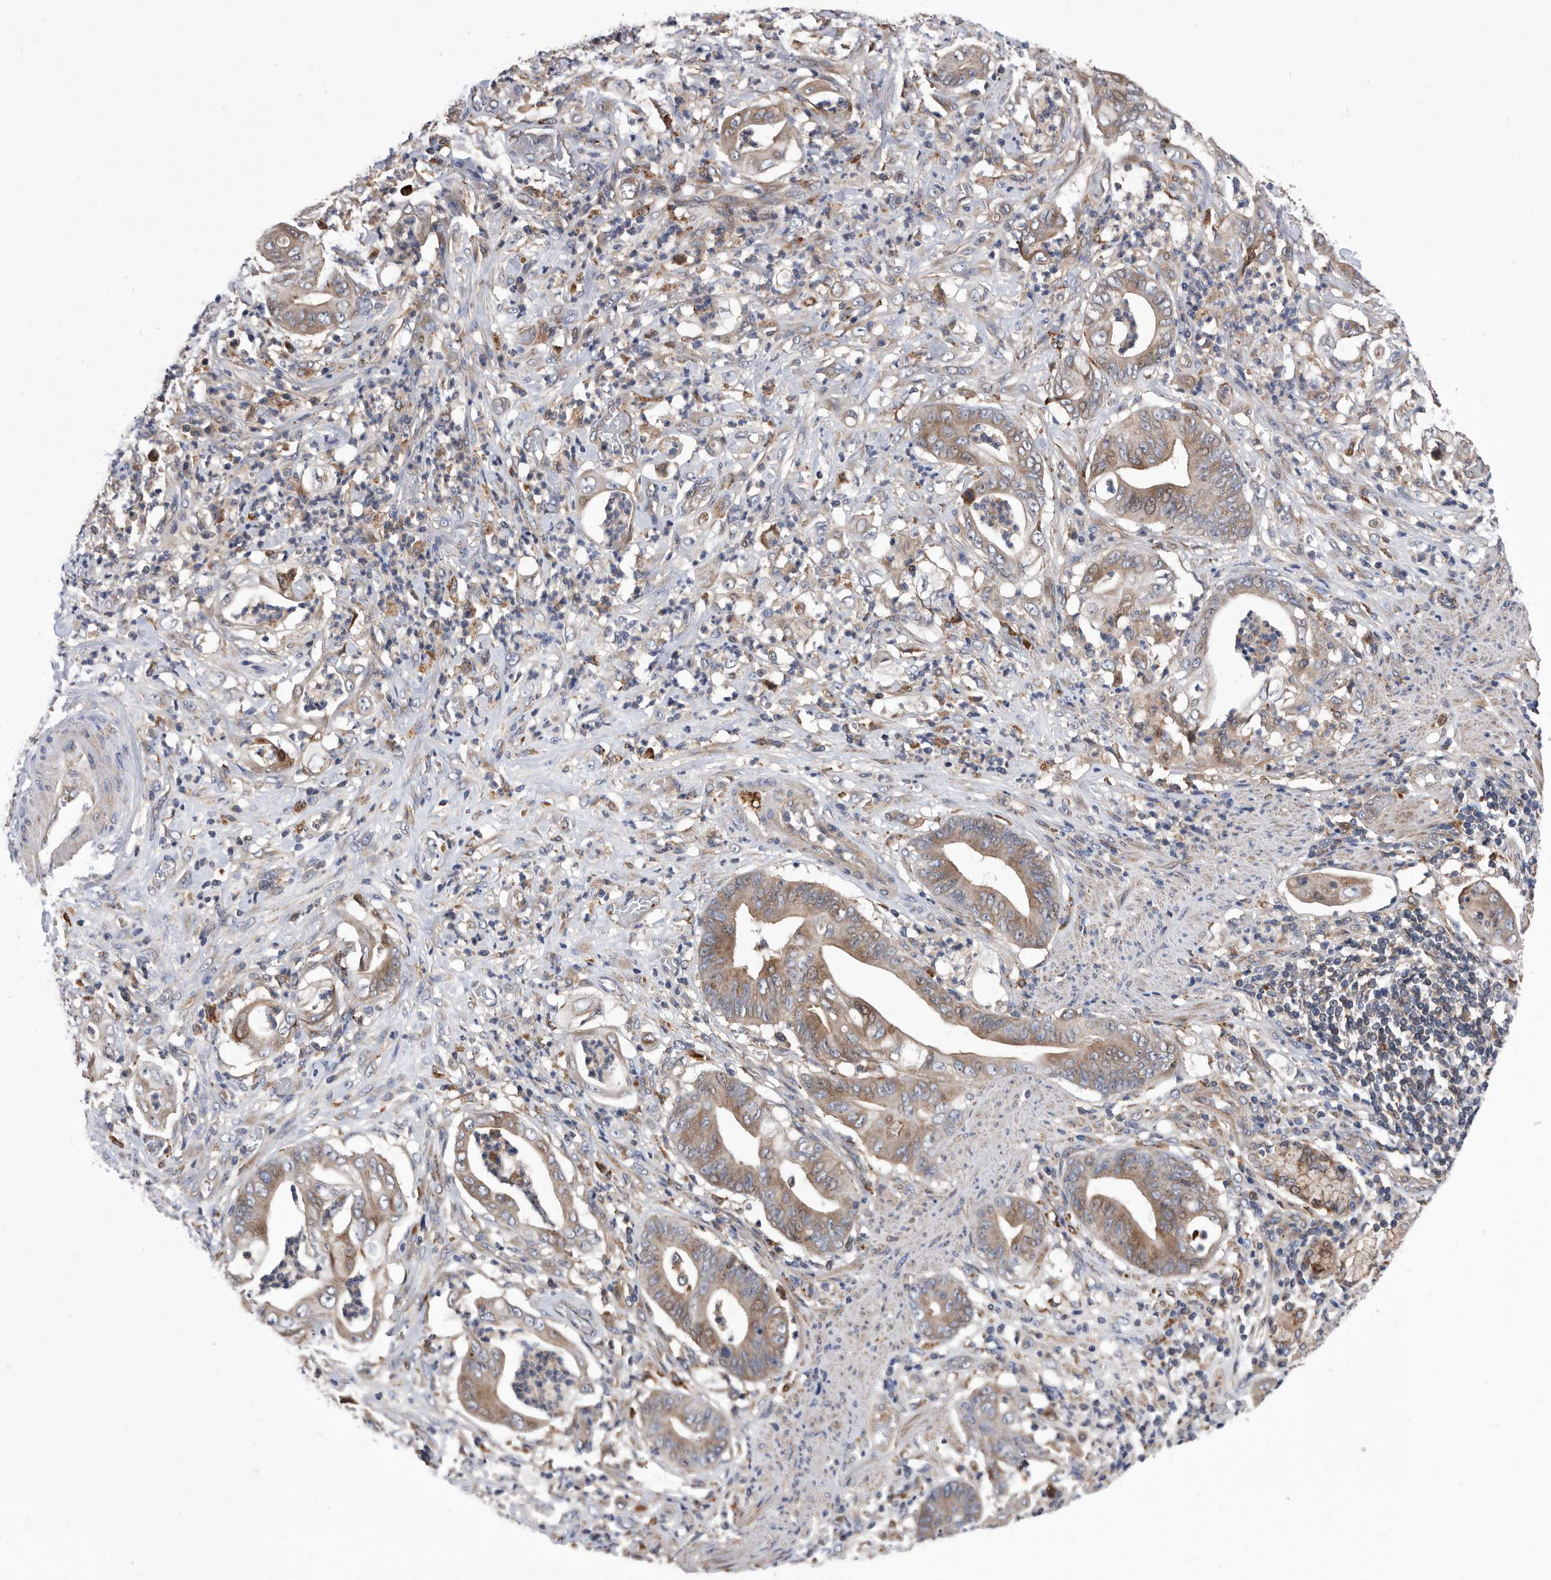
{"staining": {"intensity": "moderate", "quantity": ">75%", "location": "cytoplasmic/membranous"}, "tissue": "stomach cancer", "cell_type": "Tumor cells", "image_type": "cancer", "snomed": [{"axis": "morphology", "description": "Adenocarcinoma, NOS"}, {"axis": "topography", "description": "Stomach"}], "caption": "Stomach cancer stained with DAB (3,3'-diaminobenzidine) immunohistochemistry (IHC) shows medium levels of moderate cytoplasmic/membranous positivity in about >75% of tumor cells.", "gene": "BAIAP3", "patient": {"sex": "female", "age": 73}}